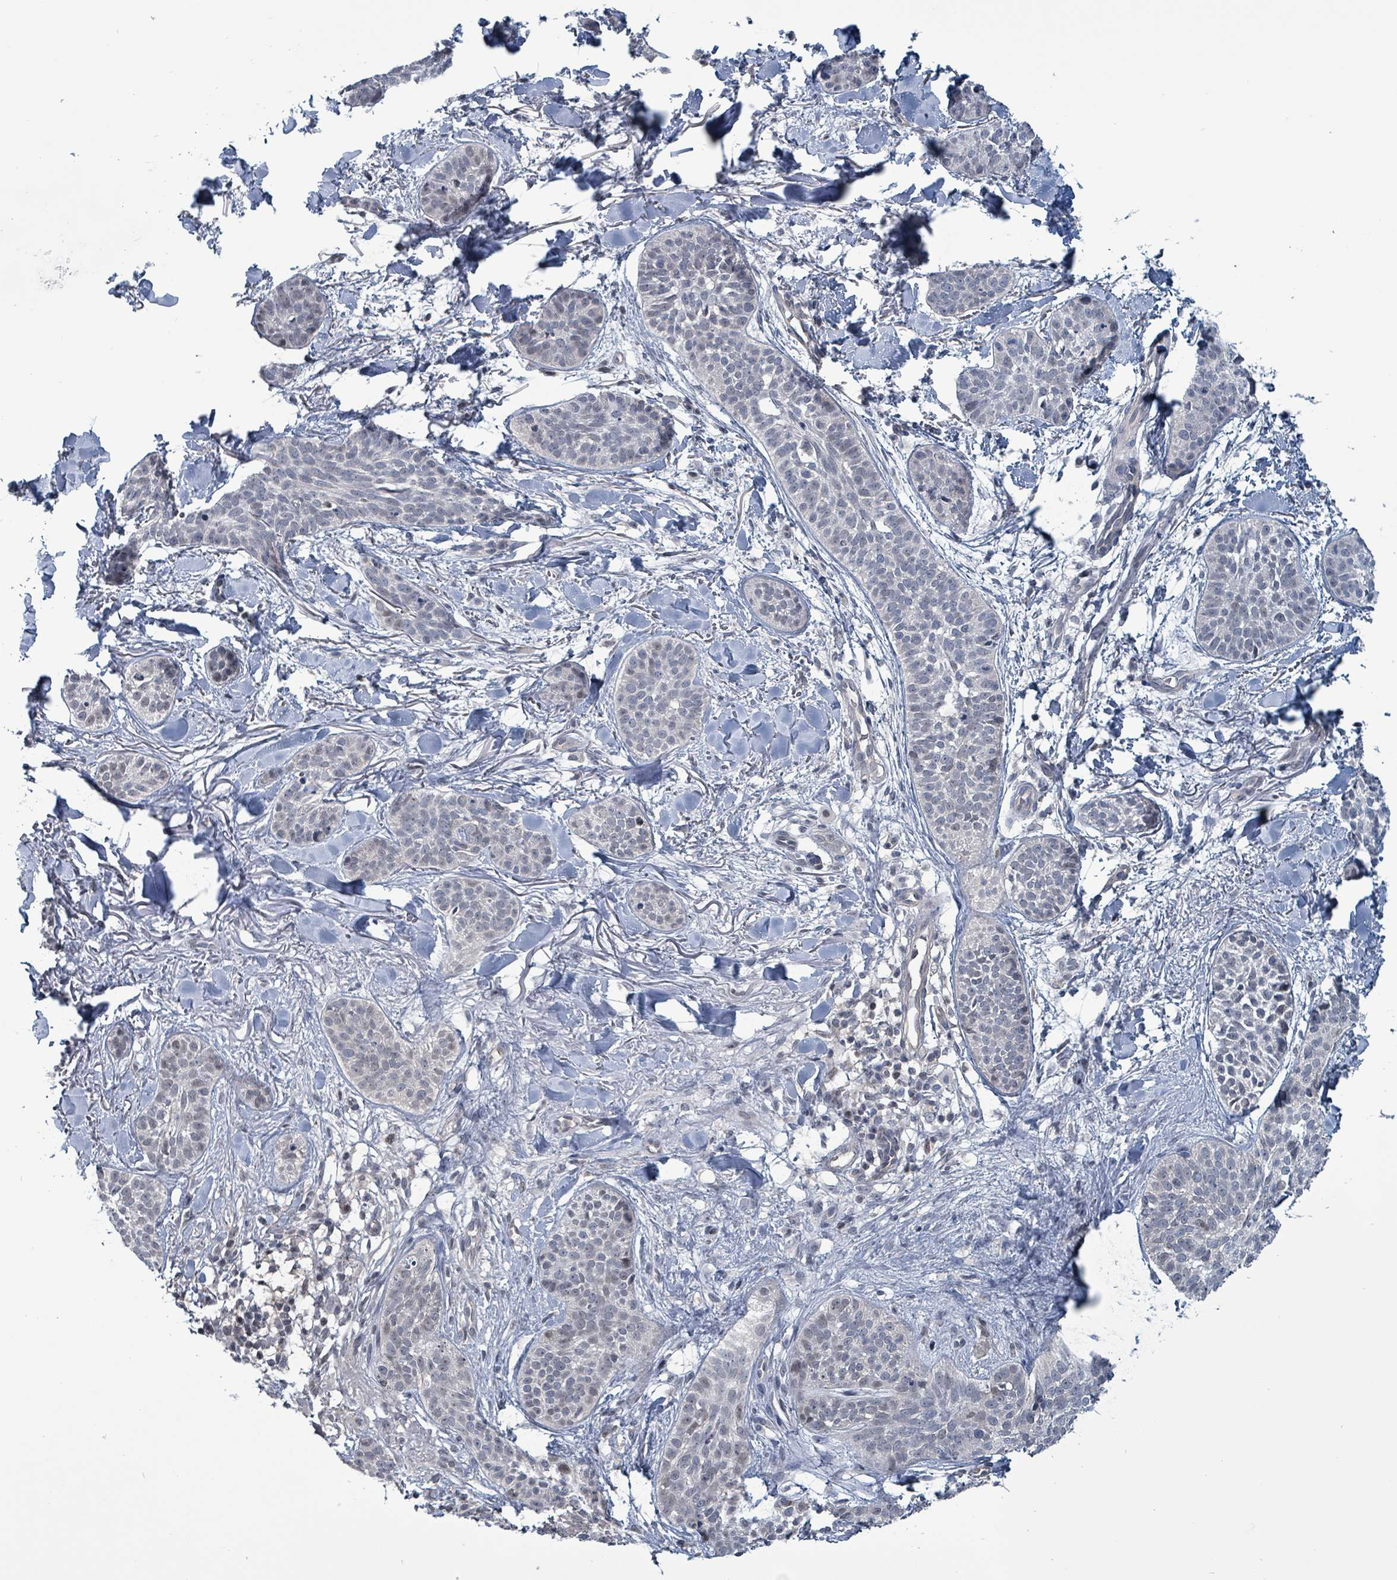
{"staining": {"intensity": "negative", "quantity": "none", "location": "none"}, "tissue": "skin cancer", "cell_type": "Tumor cells", "image_type": "cancer", "snomed": [{"axis": "morphology", "description": "Basal cell carcinoma"}, {"axis": "topography", "description": "Skin"}], "caption": "This is an immunohistochemistry histopathology image of human skin cancer. There is no staining in tumor cells.", "gene": "BIVM", "patient": {"sex": "male", "age": 52}}